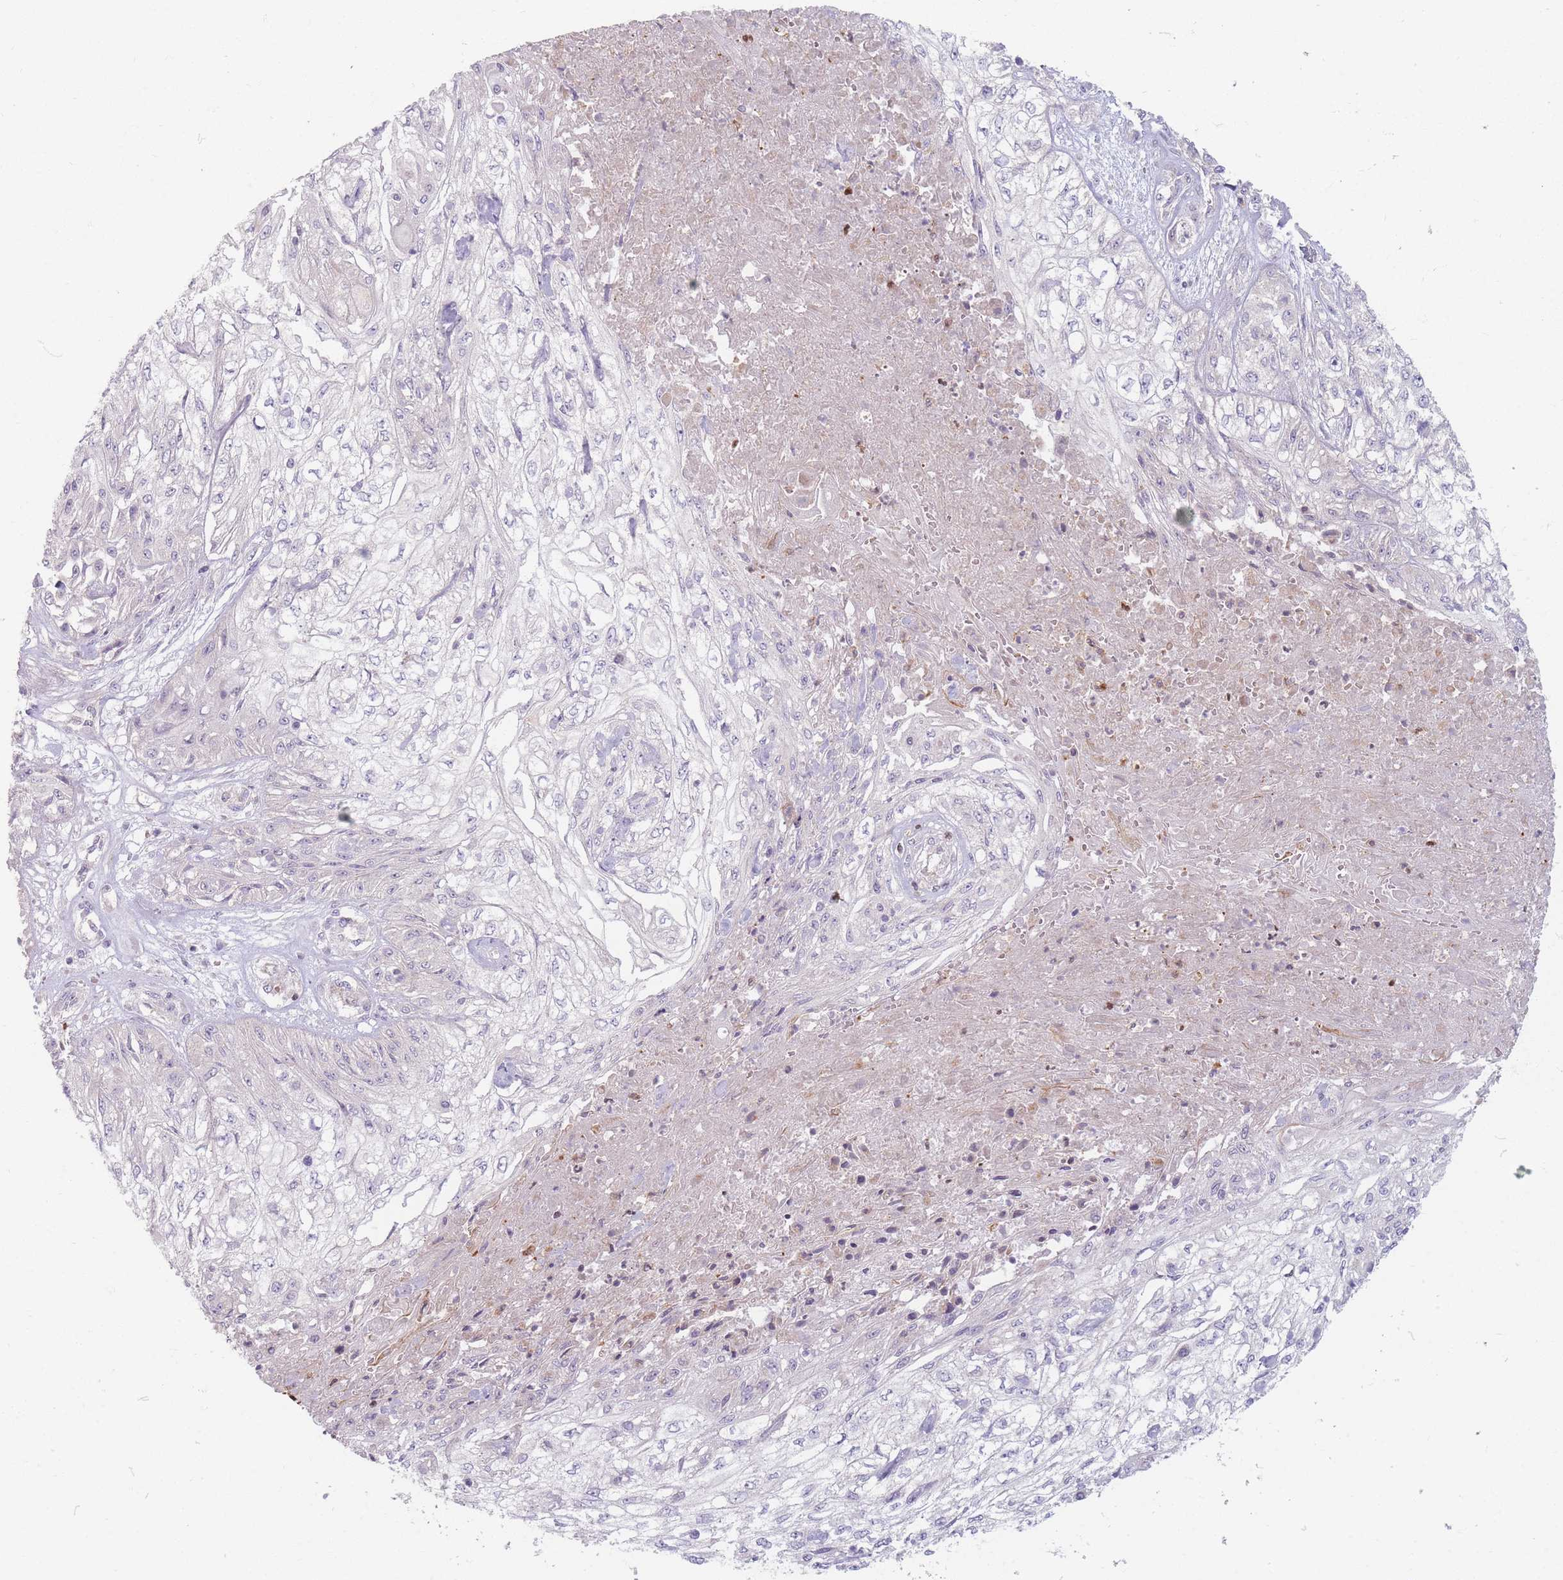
{"staining": {"intensity": "negative", "quantity": "none", "location": "none"}, "tissue": "skin cancer", "cell_type": "Tumor cells", "image_type": "cancer", "snomed": [{"axis": "morphology", "description": "Squamous cell carcinoma, NOS"}, {"axis": "morphology", "description": "Squamous cell carcinoma, metastatic, NOS"}, {"axis": "topography", "description": "Skin"}, {"axis": "topography", "description": "Lymph node"}], "caption": "The histopathology image displays no staining of tumor cells in squamous cell carcinoma (skin).", "gene": "CHCHD7", "patient": {"sex": "male", "age": 75}}